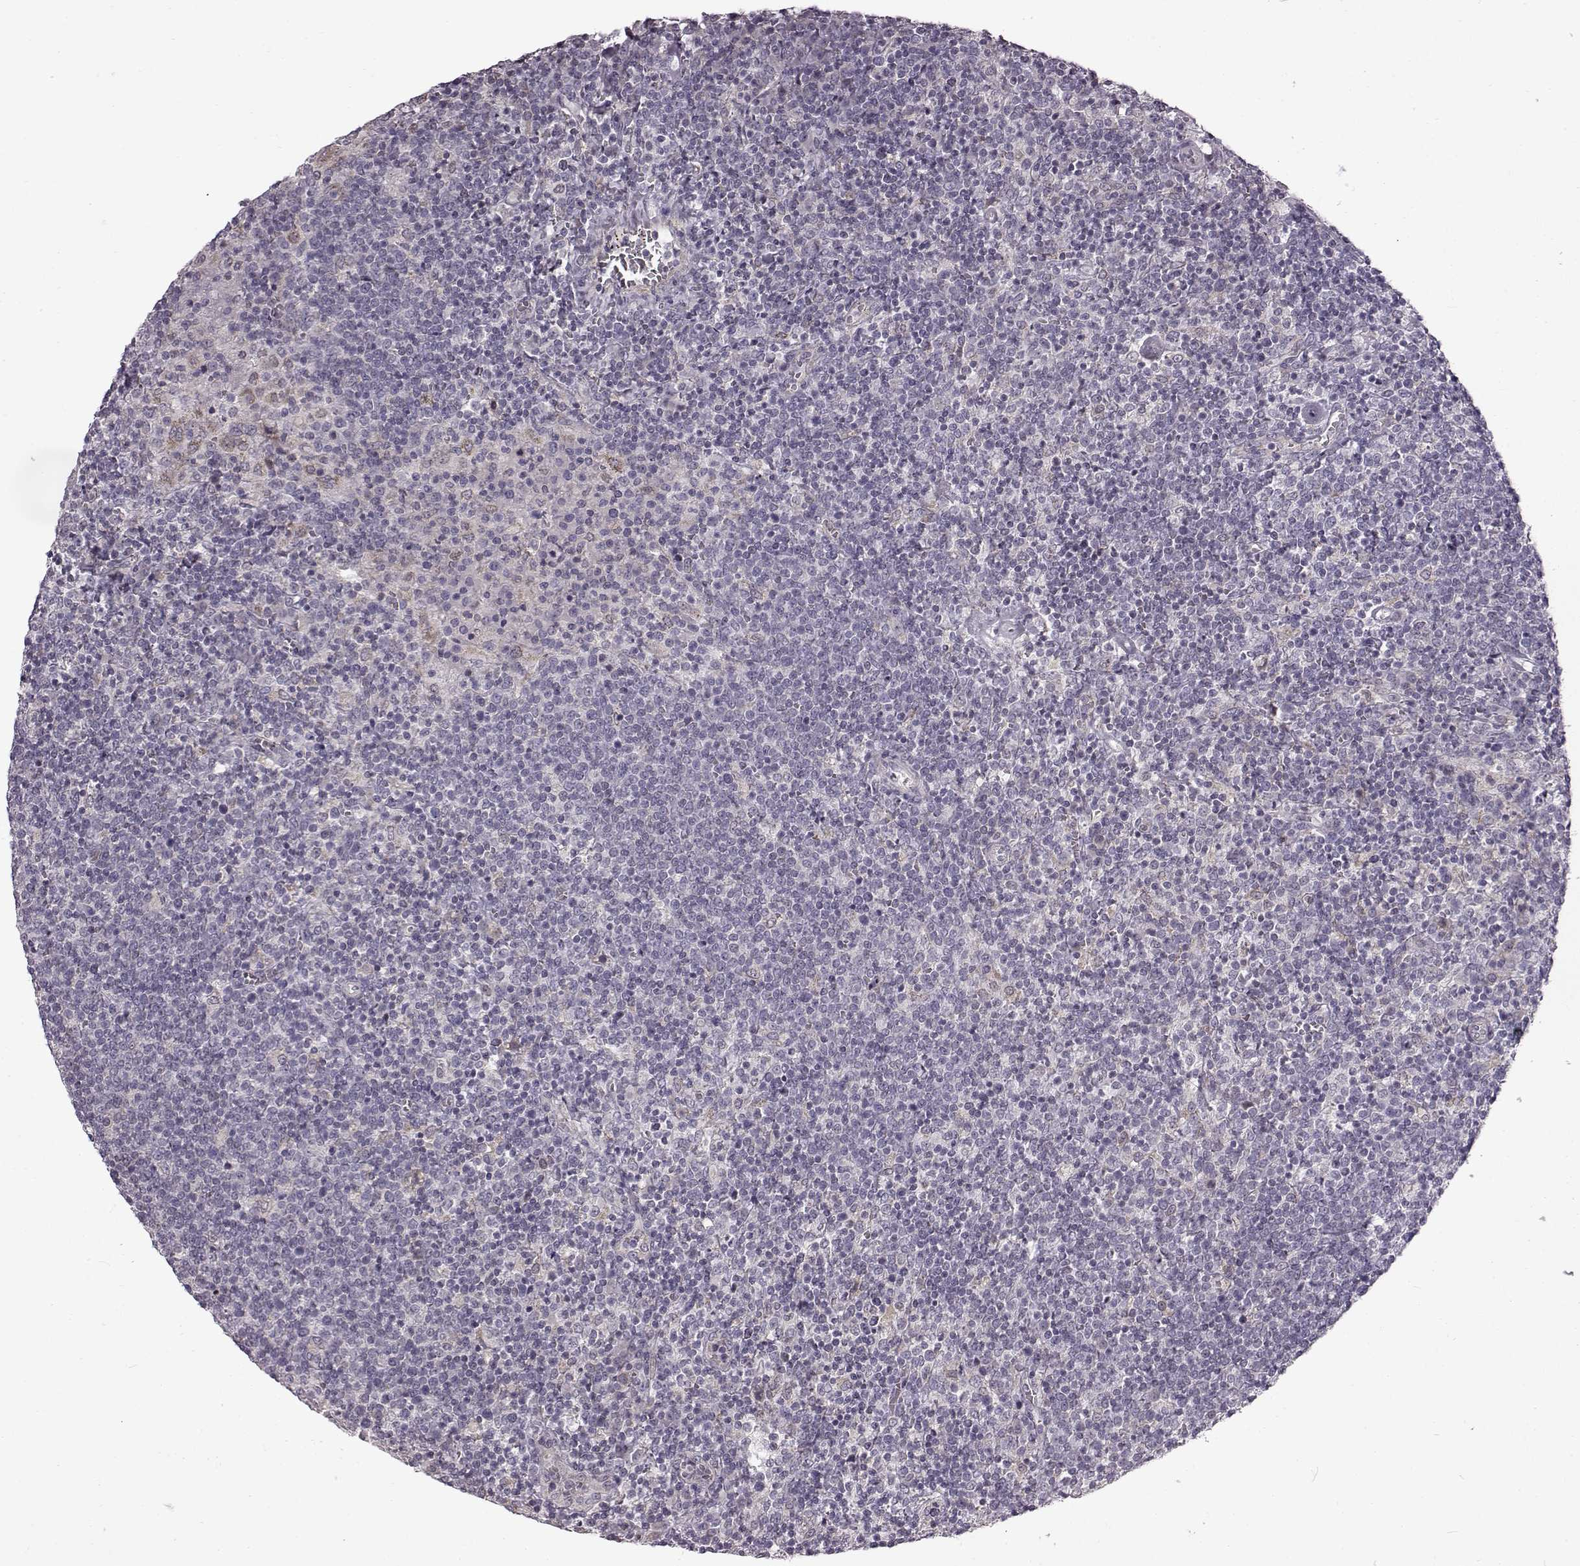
{"staining": {"intensity": "negative", "quantity": "none", "location": "none"}, "tissue": "lymphoma", "cell_type": "Tumor cells", "image_type": "cancer", "snomed": [{"axis": "morphology", "description": "Malignant lymphoma, non-Hodgkin's type, High grade"}, {"axis": "topography", "description": "Lymph node"}], "caption": "DAB (3,3'-diaminobenzidine) immunohistochemical staining of human lymphoma exhibits no significant staining in tumor cells. (DAB IHC with hematoxylin counter stain).", "gene": "B3GNT6", "patient": {"sex": "male", "age": 61}}